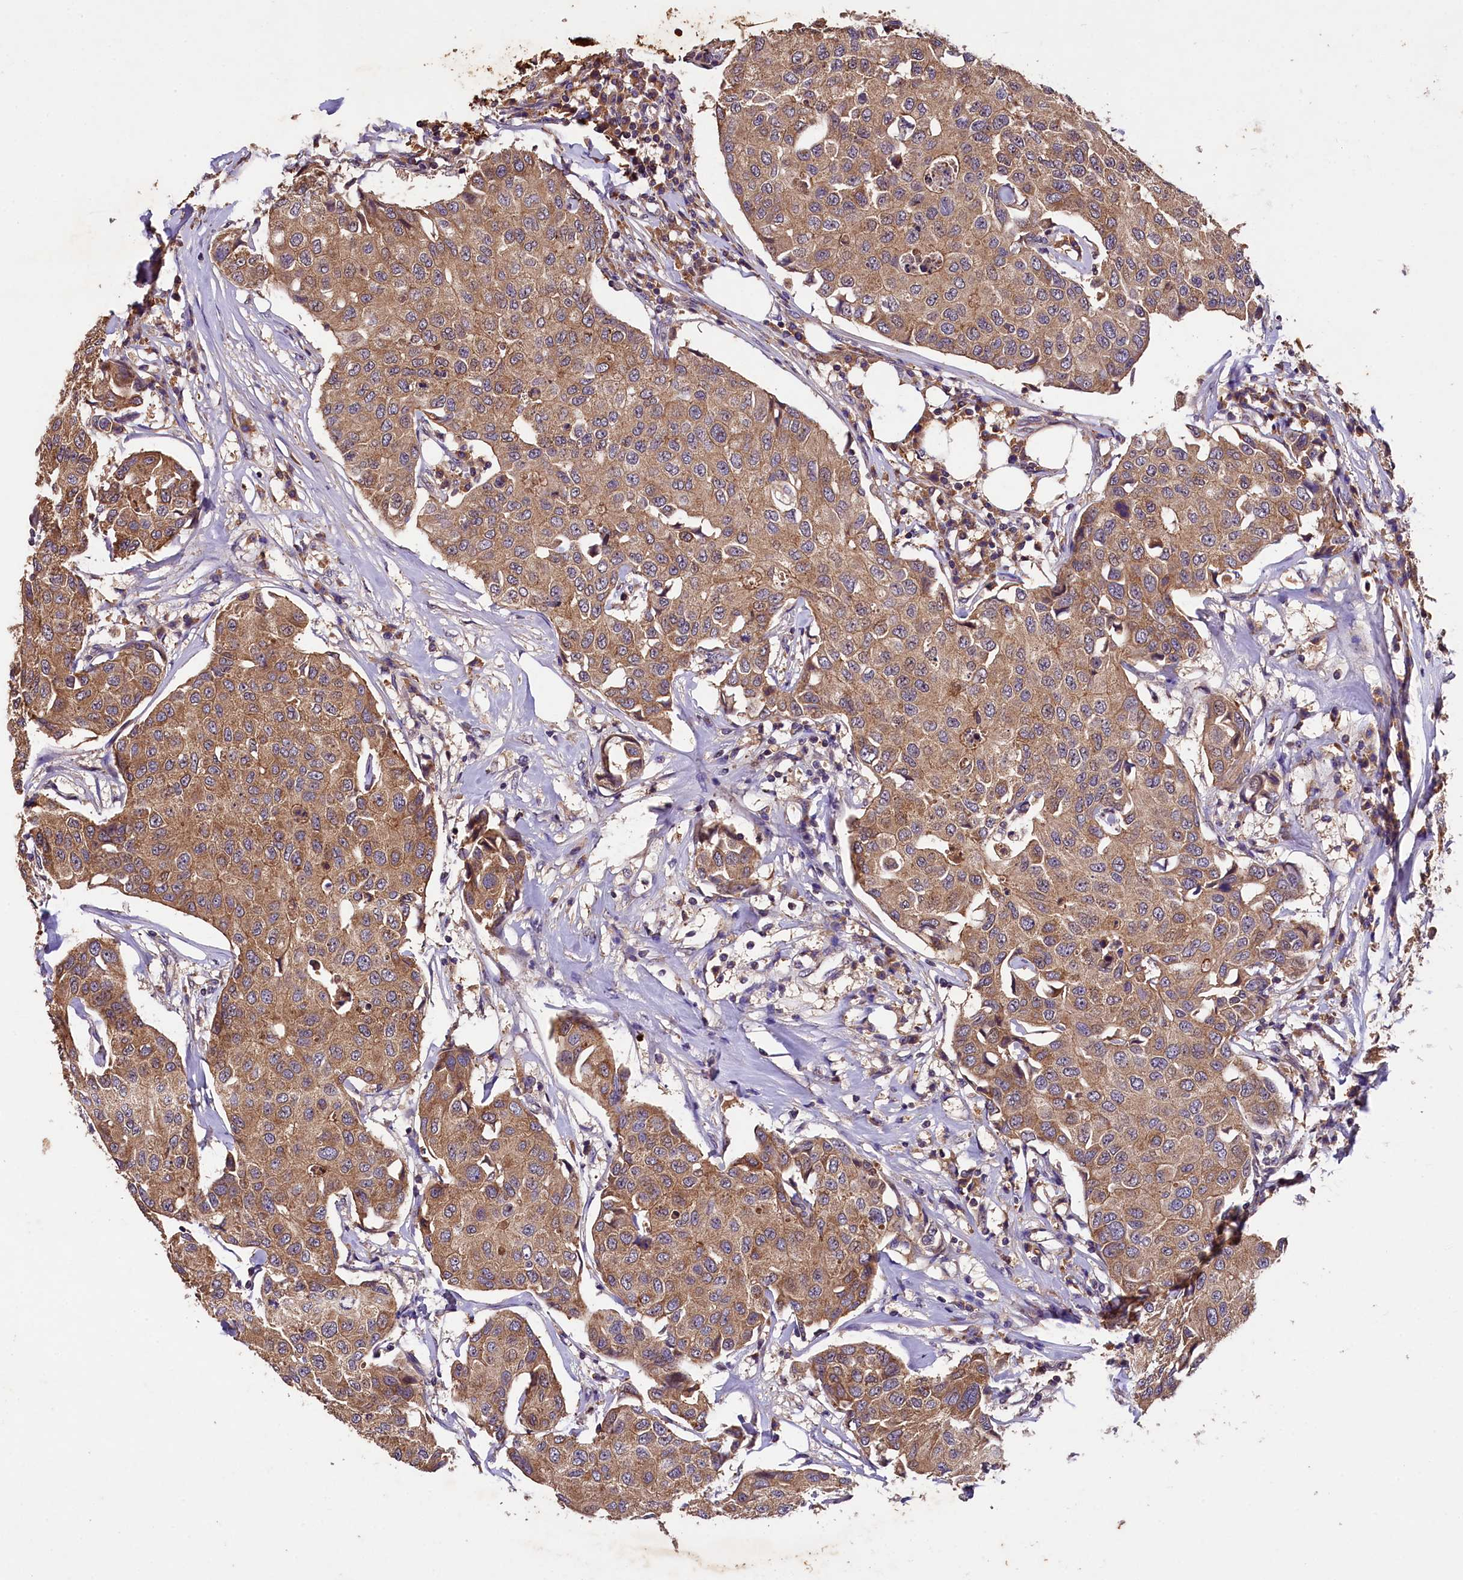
{"staining": {"intensity": "moderate", "quantity": ">75%", "location": "cytoplasmic/membranous"}, "tissue": "breast cancer", "cell_type": "Tumor cells", "image_type": "cancer", "snomed": [{"axis": "morphology", "description": "Duct carcinoma"}, {"axis": "topography", "description": "Breast"}], "caption": "Protein analysis of invasive ductal carcinoma (breast) tissue exhibits moderate cytoplasmic/membranous staining in approximately >75% of tumor cells.", "gene": "PLXNB1", "patient": {"sex": "female", "age": 80}}